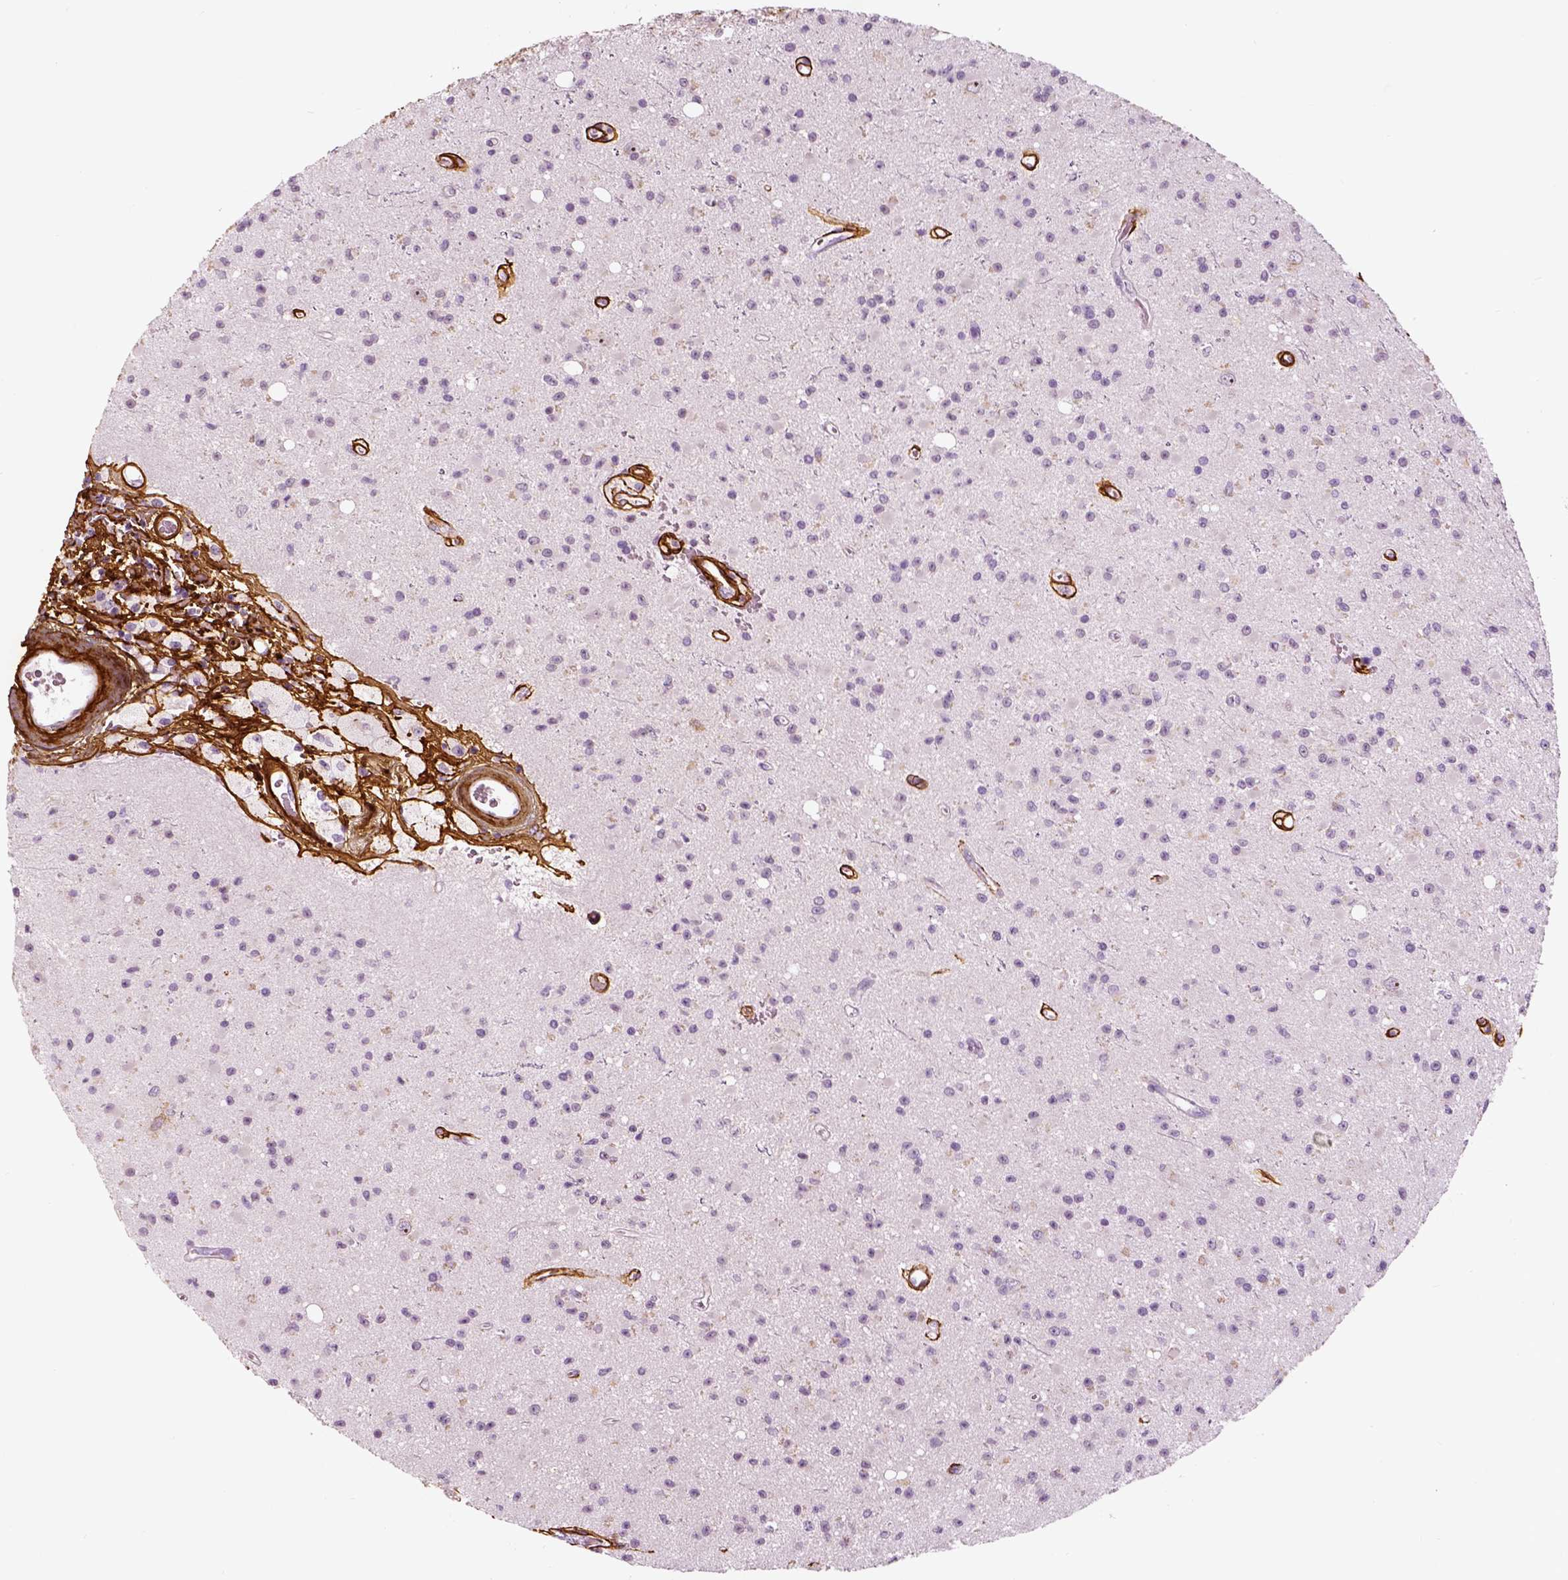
{"staining": {"intensity": "negative", "quantity": "none", "location": "none"}, "tissue": "glioma", "cell_type": "Tumor cells", "image_type": "cancer", "snomed": [{"axis": "morphology", "description": "Glioma, malignant, High grade"}, {"axis": "topography", "description": "Brain"}], "caption": "Immunohistochemistry (IHC) image of human glioma stained for a protein (brown), which demonstrates no positivity in tumor cells.", "gene": "COL6A2", "patient": {"sex": "male", "age": 36}}